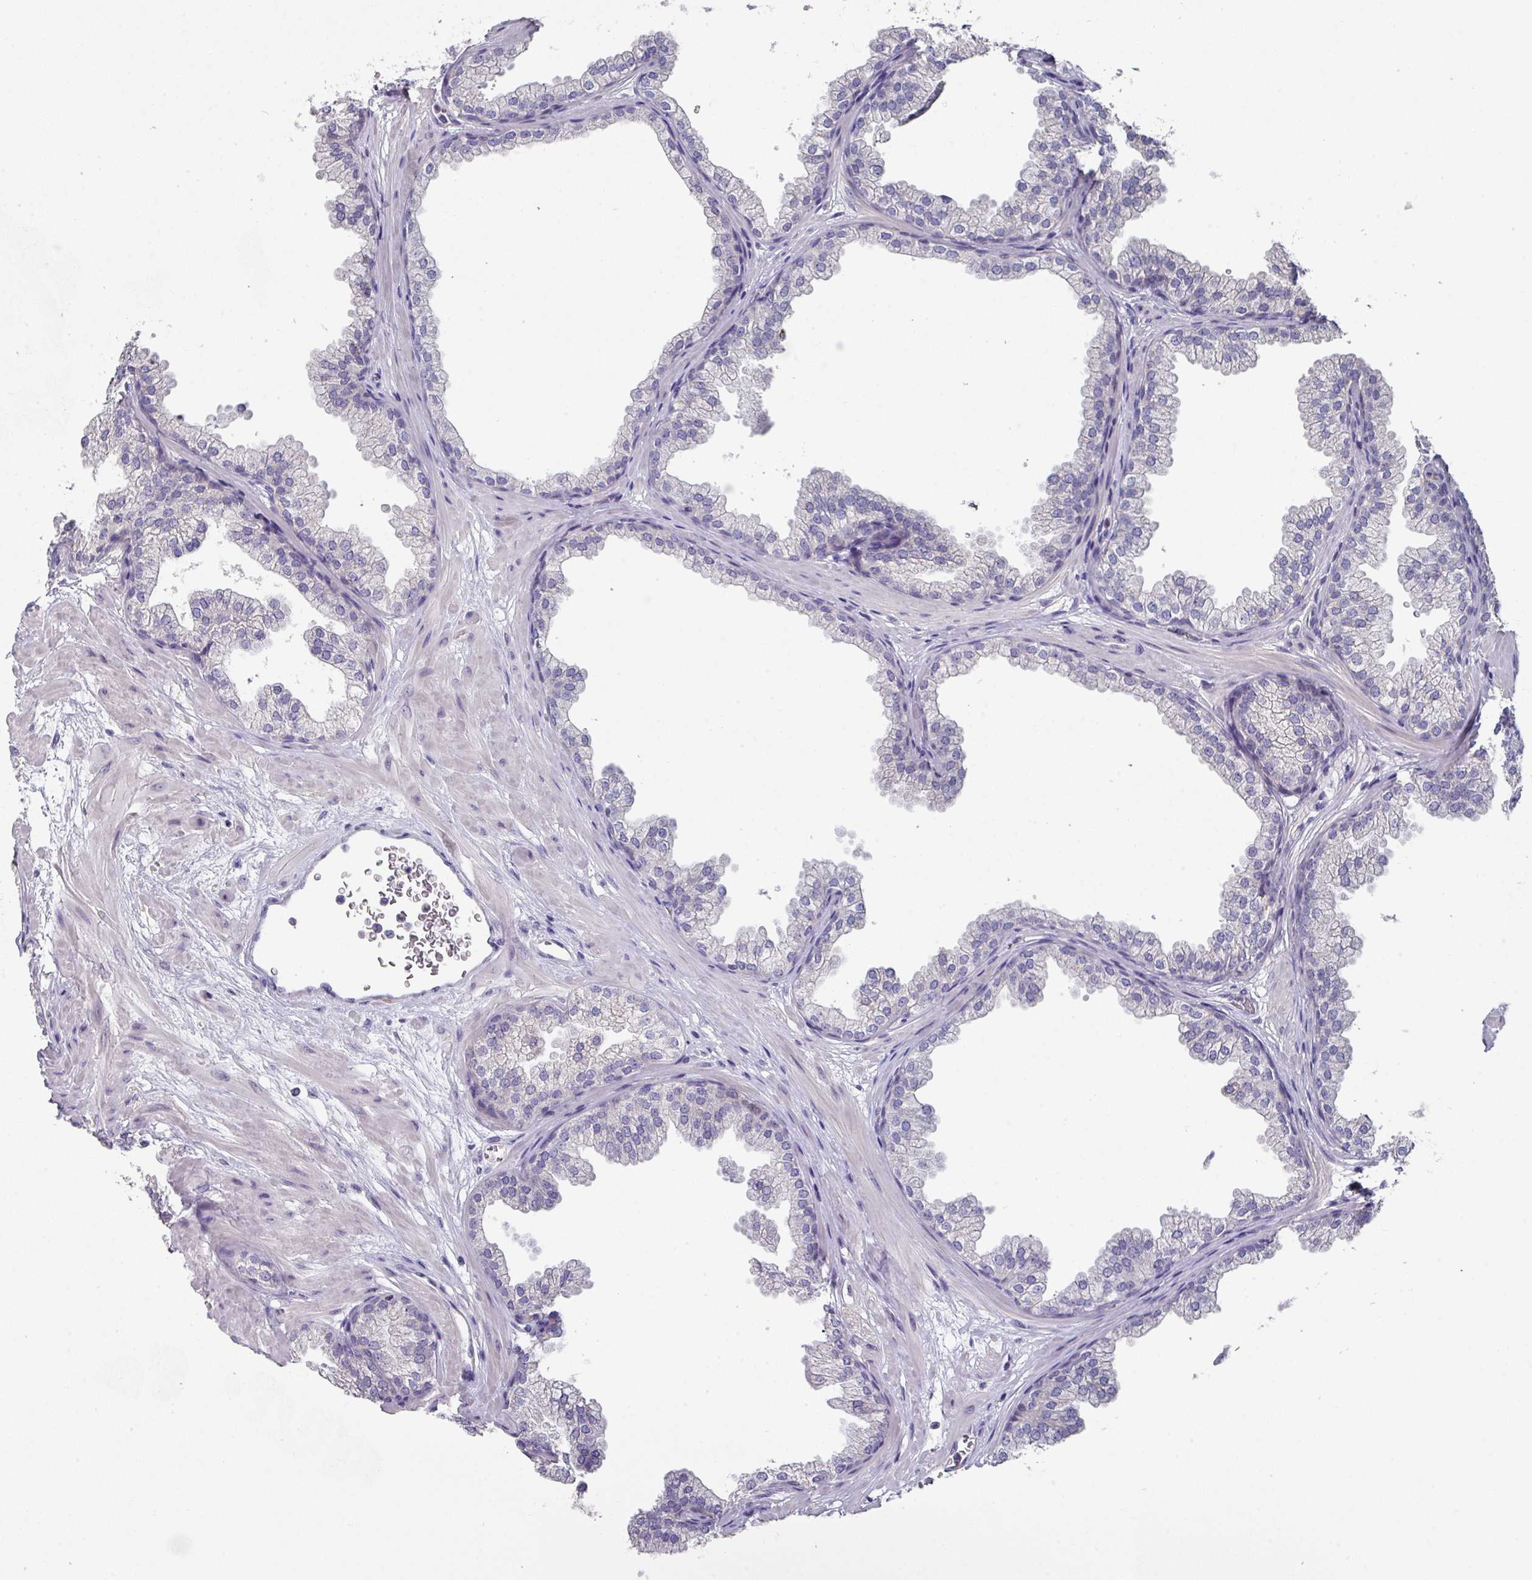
{"staining": {"intensity": "negative", "quantity": "none", "location": "none"}, "tissue": "prostate", "cell_type": "Glandular cells", "image_type": "normal", "snomed": [{"axis": "morphology", "description": "Normal tissue, NOS"}, {"axis": "topography", "description": "Prostate"}], "caption": "High power microscopy histopathology image of an immunohistochemistry (IHC) micrograph of normal prostate, revealing no significant positivity in glandular cells.", "gene": "DCAF12L1", "patient": {"sex": "male", "age": 37}}